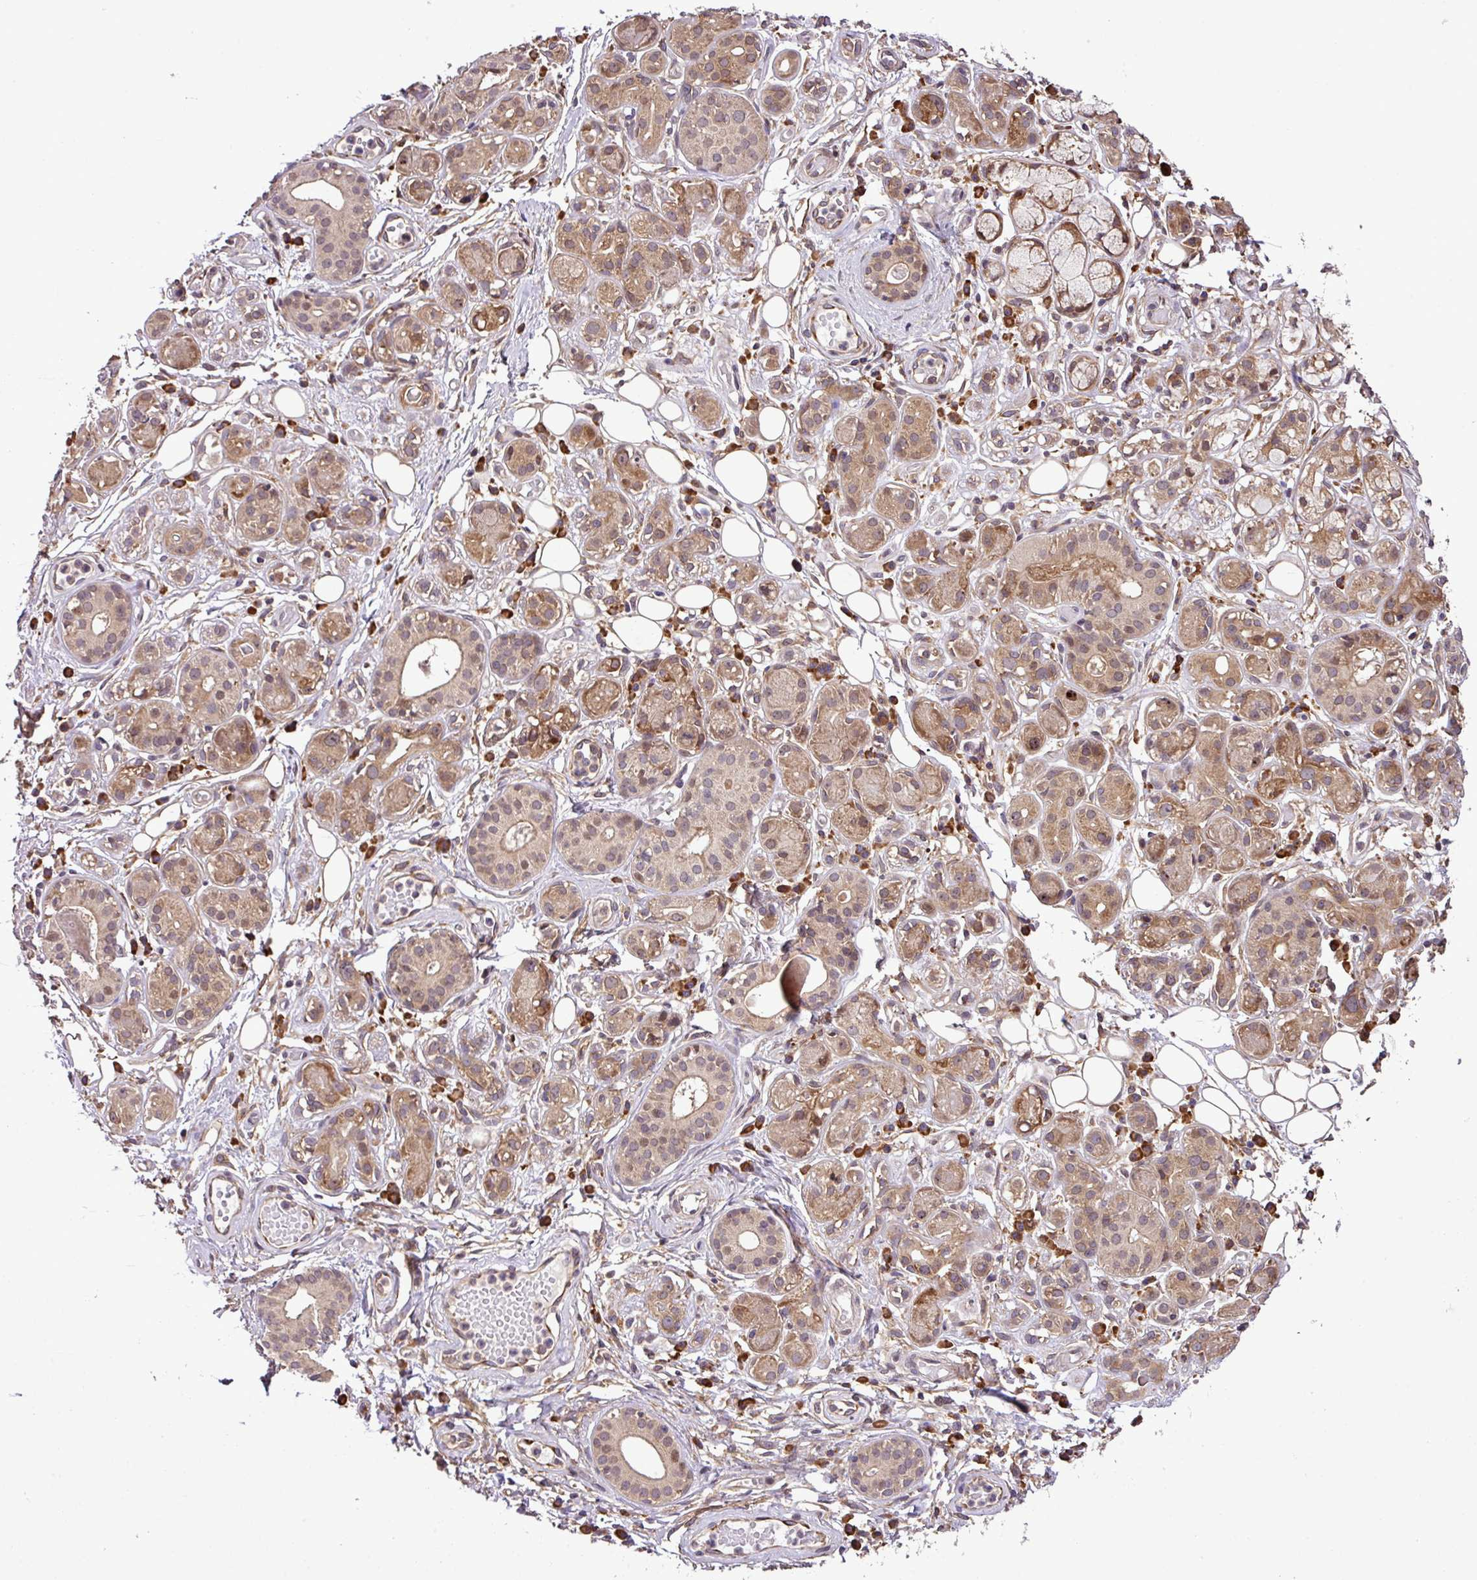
{"staining": {"intensity": "moderate", "quantity": ">75%", "location": "cytoplasmic/membranous"}, "tissue": "salivary gland", "cell_type": "Glandular cells", "image_type": "normal", "snomed": [{"axis": "morphology", "description": "Normal tissue, NOS"}, {"axis": "topography", "description": "Salivary gland"}], "caption": "This is a micrograph of IHC staining of normal salivary gland, which shows moderate expression in the cytoplasmic/membranous of glandular cells.", "gene": "DLGAP4", "patient": {"sex": "male", "age": 54}}